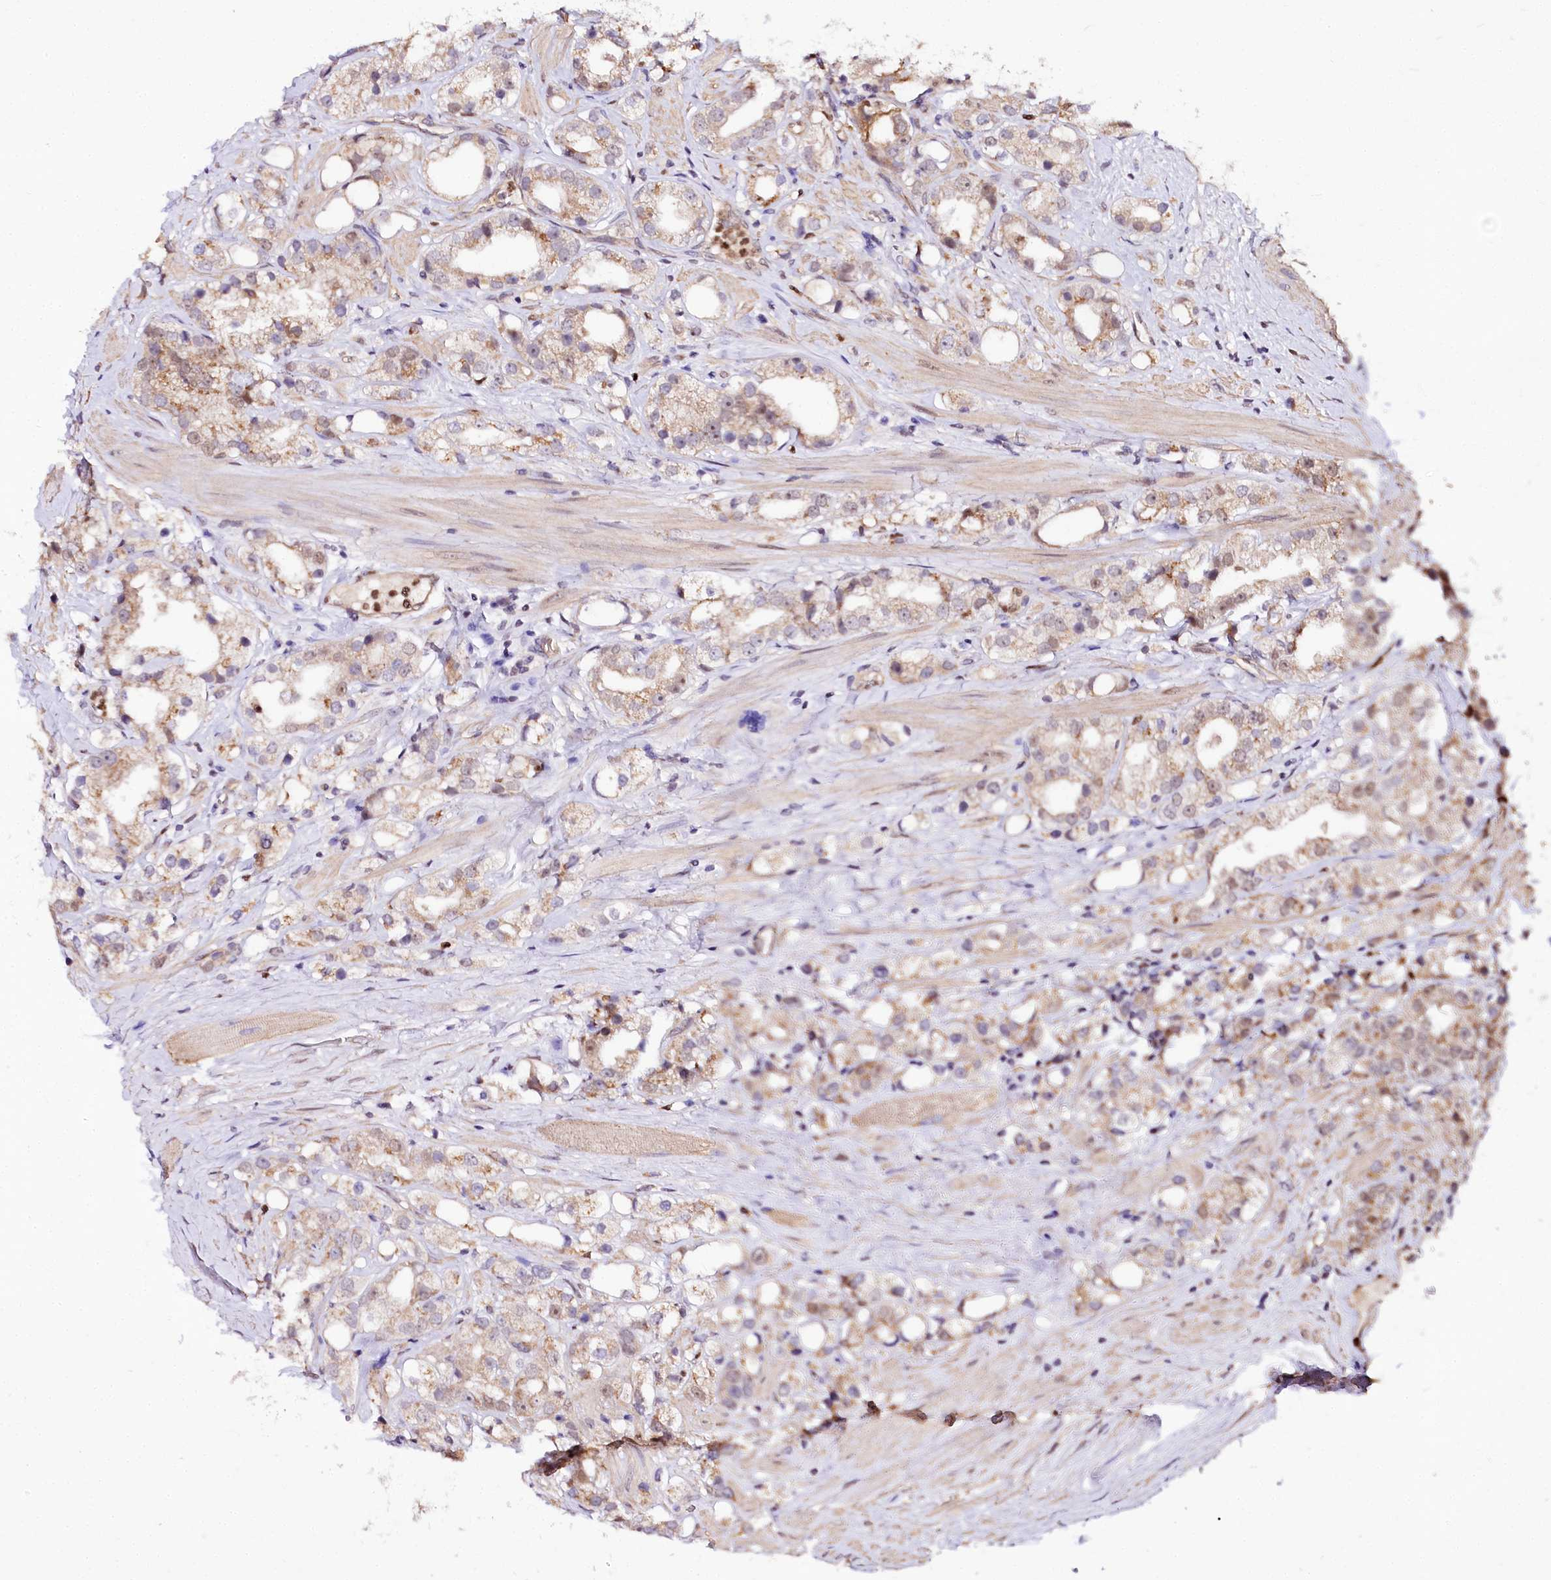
{"staining": {"intensity": "moderate", "quantity": "25%-75%", "location": "cytoplasmic/membranous"}, "tissue": "prostate cancer", "cell_type": "Tumor cells", "image_type": "cancer", "snomed": [{"axis": "morphology", "description": "Adenocarcinoma, NOS"}, {"axis": "topography", "description": "Prostate"}], "caption": "Human prostate adenocarcinoma stained with a brown dye demonstrates moderate cytoplasmic/membranous positive expression in approximately 25%-75% of tumor cells.", "gene": "GNL3L", "patient": {"sex": "male", "age": 79}}